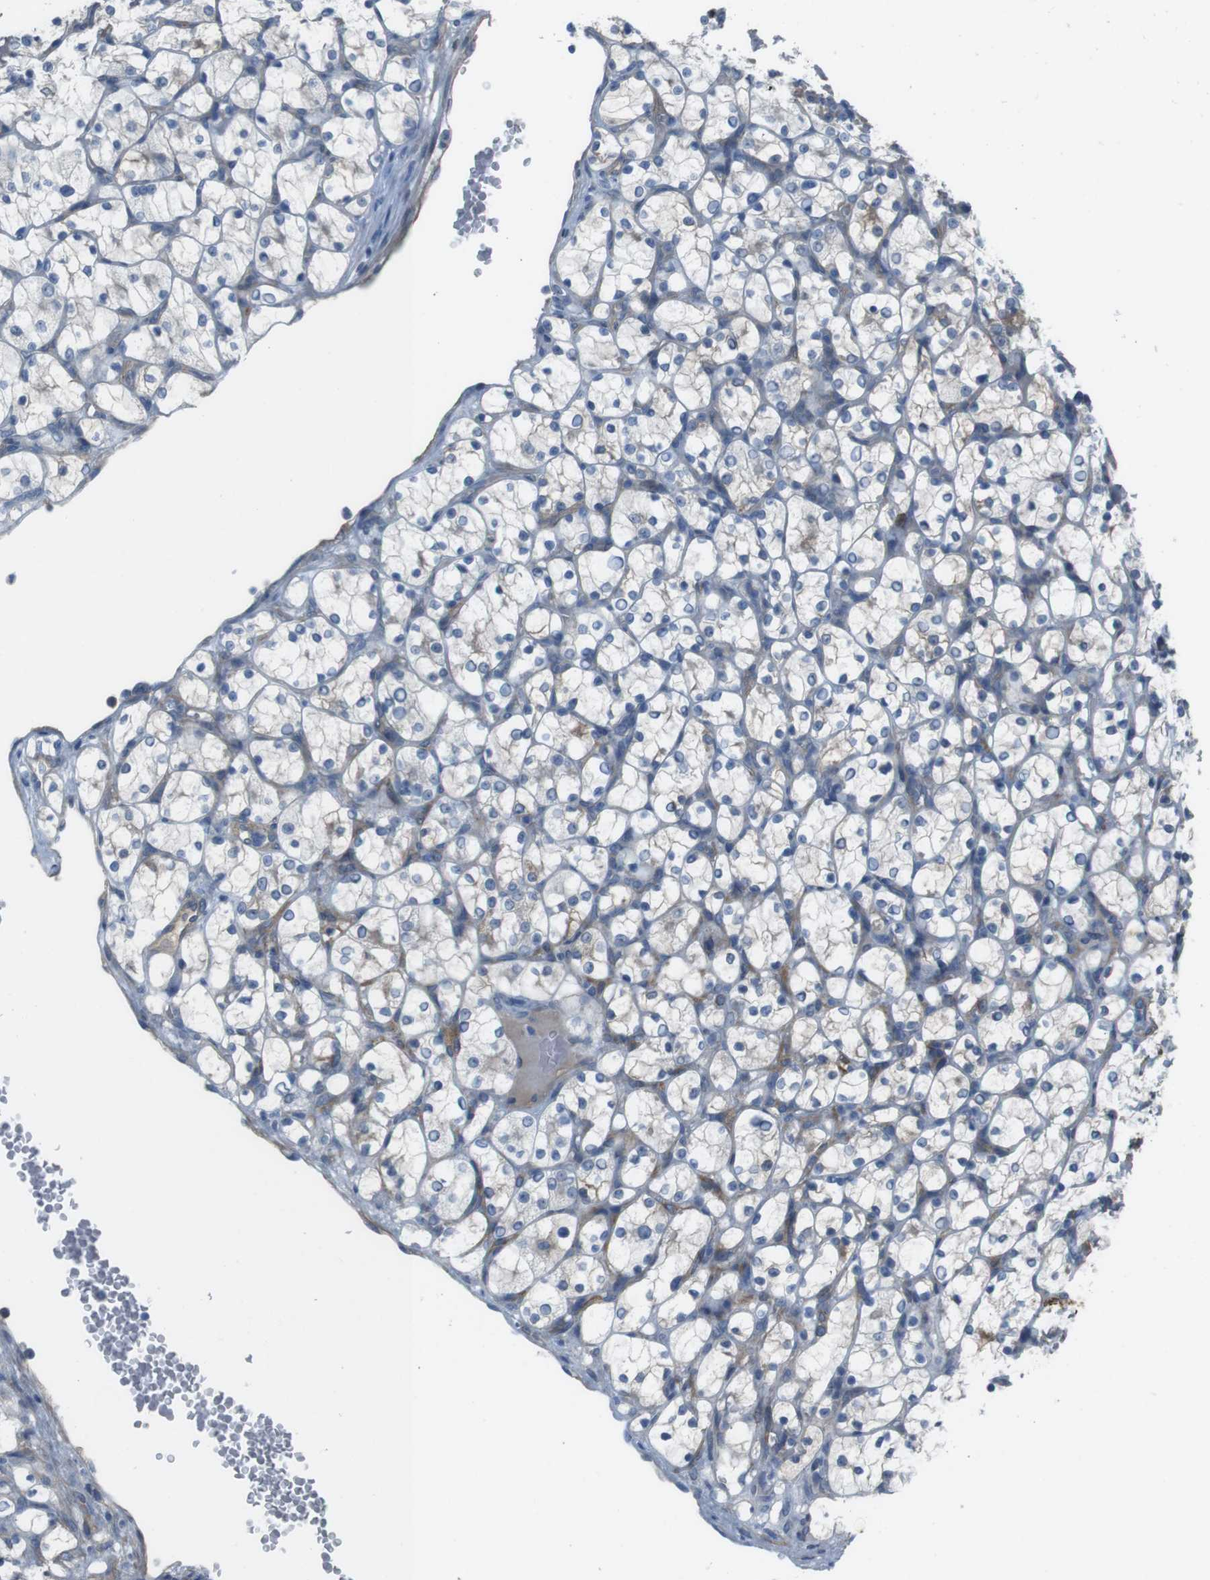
{"staining": {"intensity": "negative", "quantity": "none", "location": "none"}, "tissue": "renal cancer", "cell_type": "Tumor cells", "image_type": "cancer", "snomed": [{"axis": "morphology", "description": "Adenocarcinoma, NOS"}, {"axis": "topography", "description": "Kidney"}], "caption": "Tumor cells show no significant protein staining in adenocarcinoma (renal). (Immunohistochemistry (ihc), brightfield microscopy, high magnification).", "gene": "ANK2", "patient": {"sex": "female", "age": 69}}